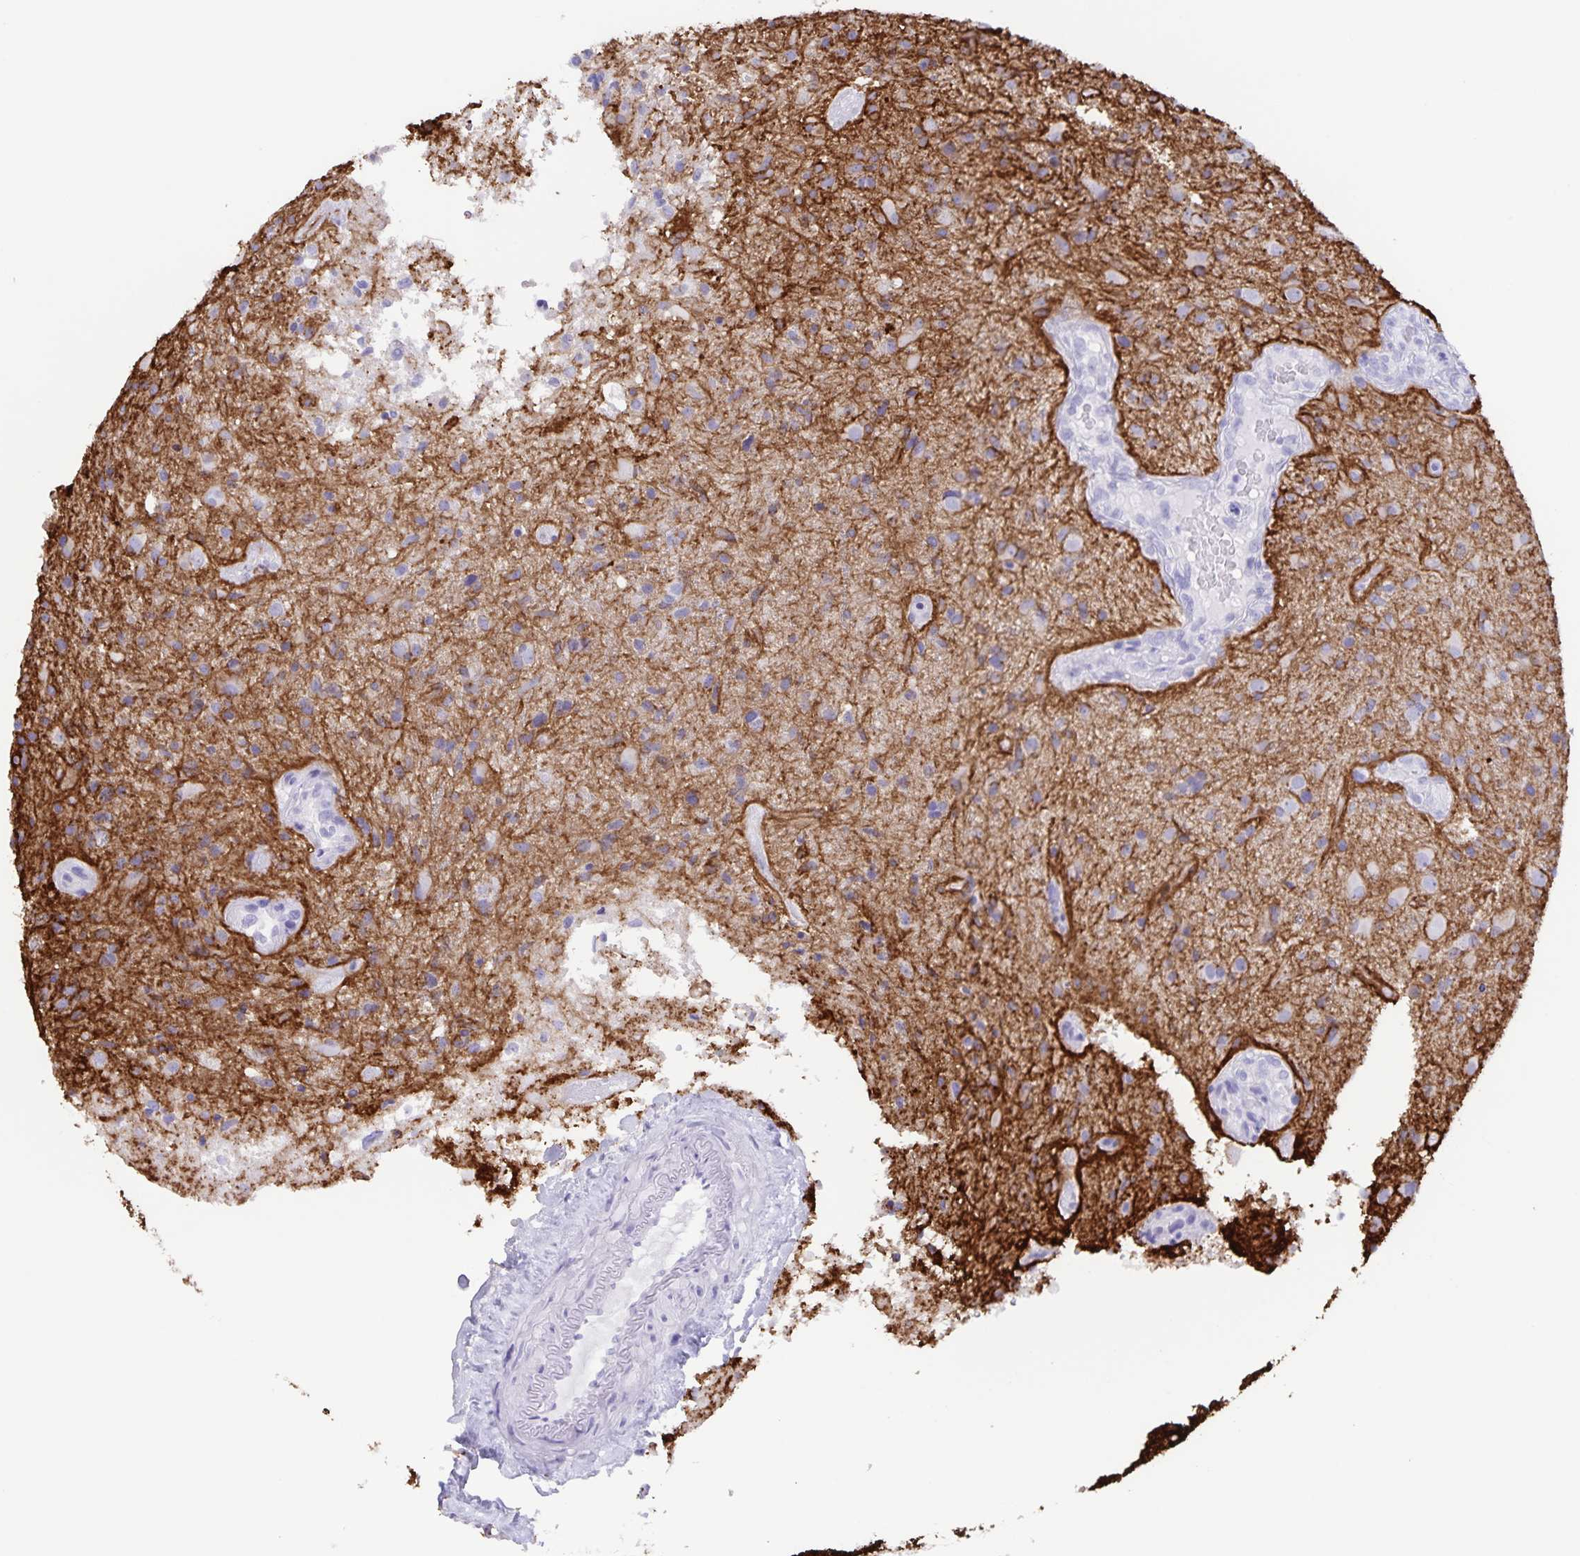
{"staining": {"intensity": "negative", "quantity": "none", "location": "none"}, "tissue": "glioma", "cell_type": "Tumor cells", "image_type": "cancer", "snomed": [{"axis": "morphology", "description": "Glioma, malignant, High grade"}, {"axis": "topography", "description": "Brain"}], "caption": "Immunohistochemistry (IHC) image of neoplastic tissue: human glioma stained with DAB (3,3'-diaminobenzidine) exhibits no significant protein staining in tumor cells.", "gene": "AQP4", "patient": {"sex": "male", "age": 55}}